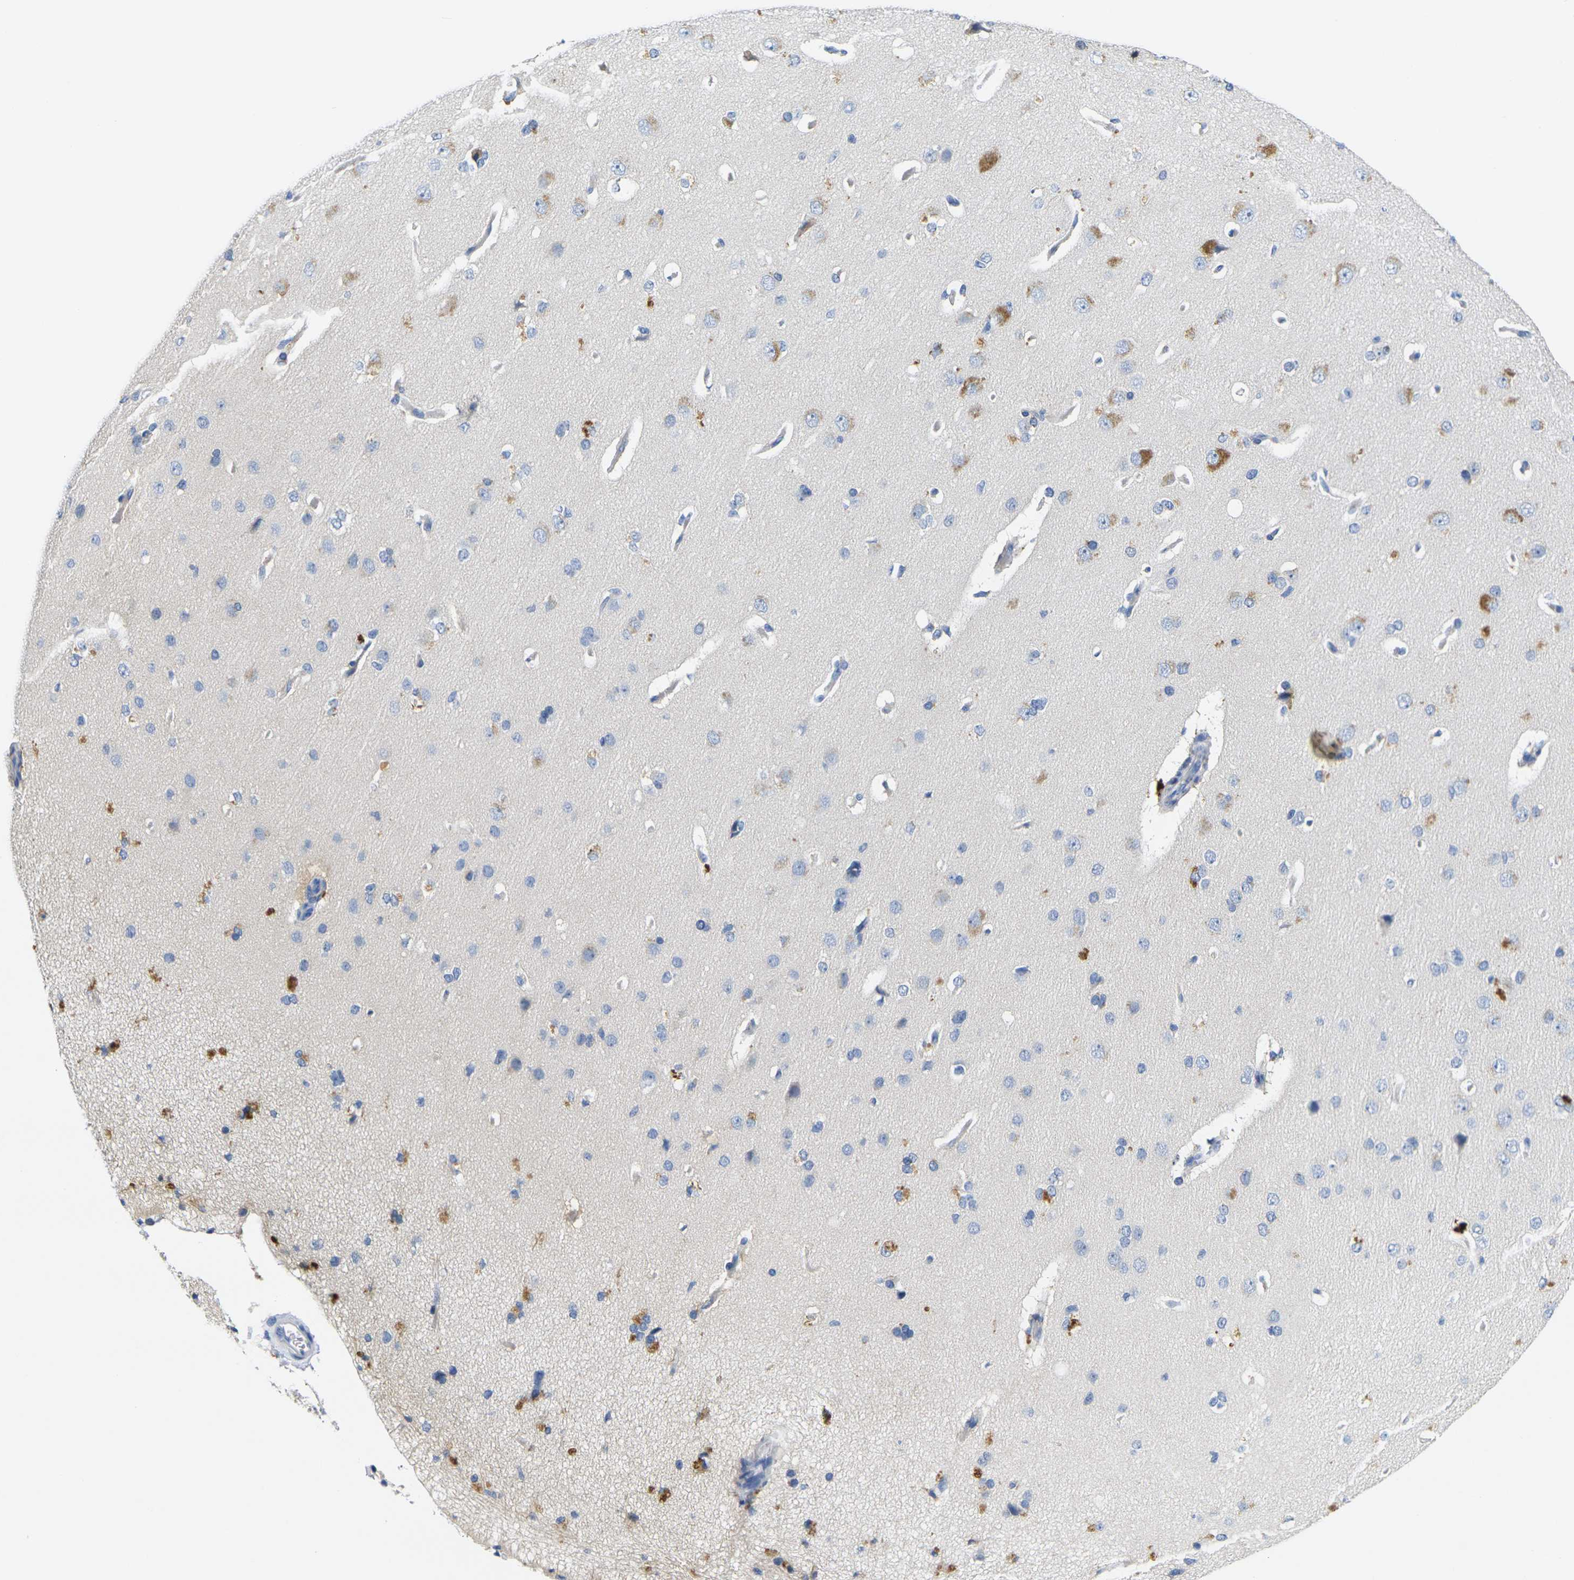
{"staining": {"intensity": "negative", "quantity": "none", "location": "none"}, "tissue": "cerebral cortex", "cell_type": "Endothelial cells", "image_type": "normal", "snomed": [{"axis": "morphology", "description": "Normal tissue, NOS"}, {"axis": "topography", "description": "Cerebral cortex"}], "caption": "Immunohistochemistry (IHC) image of benign cerebral cortex: human cerebral cortex stained with DAB (3,3'-diaminobenzidine) demonstrates no significant protein staining in endothelial cells. Nuclei are stained in blue.", "gene": "NOCT", "patient": {"sex": "male", "age": 62}}